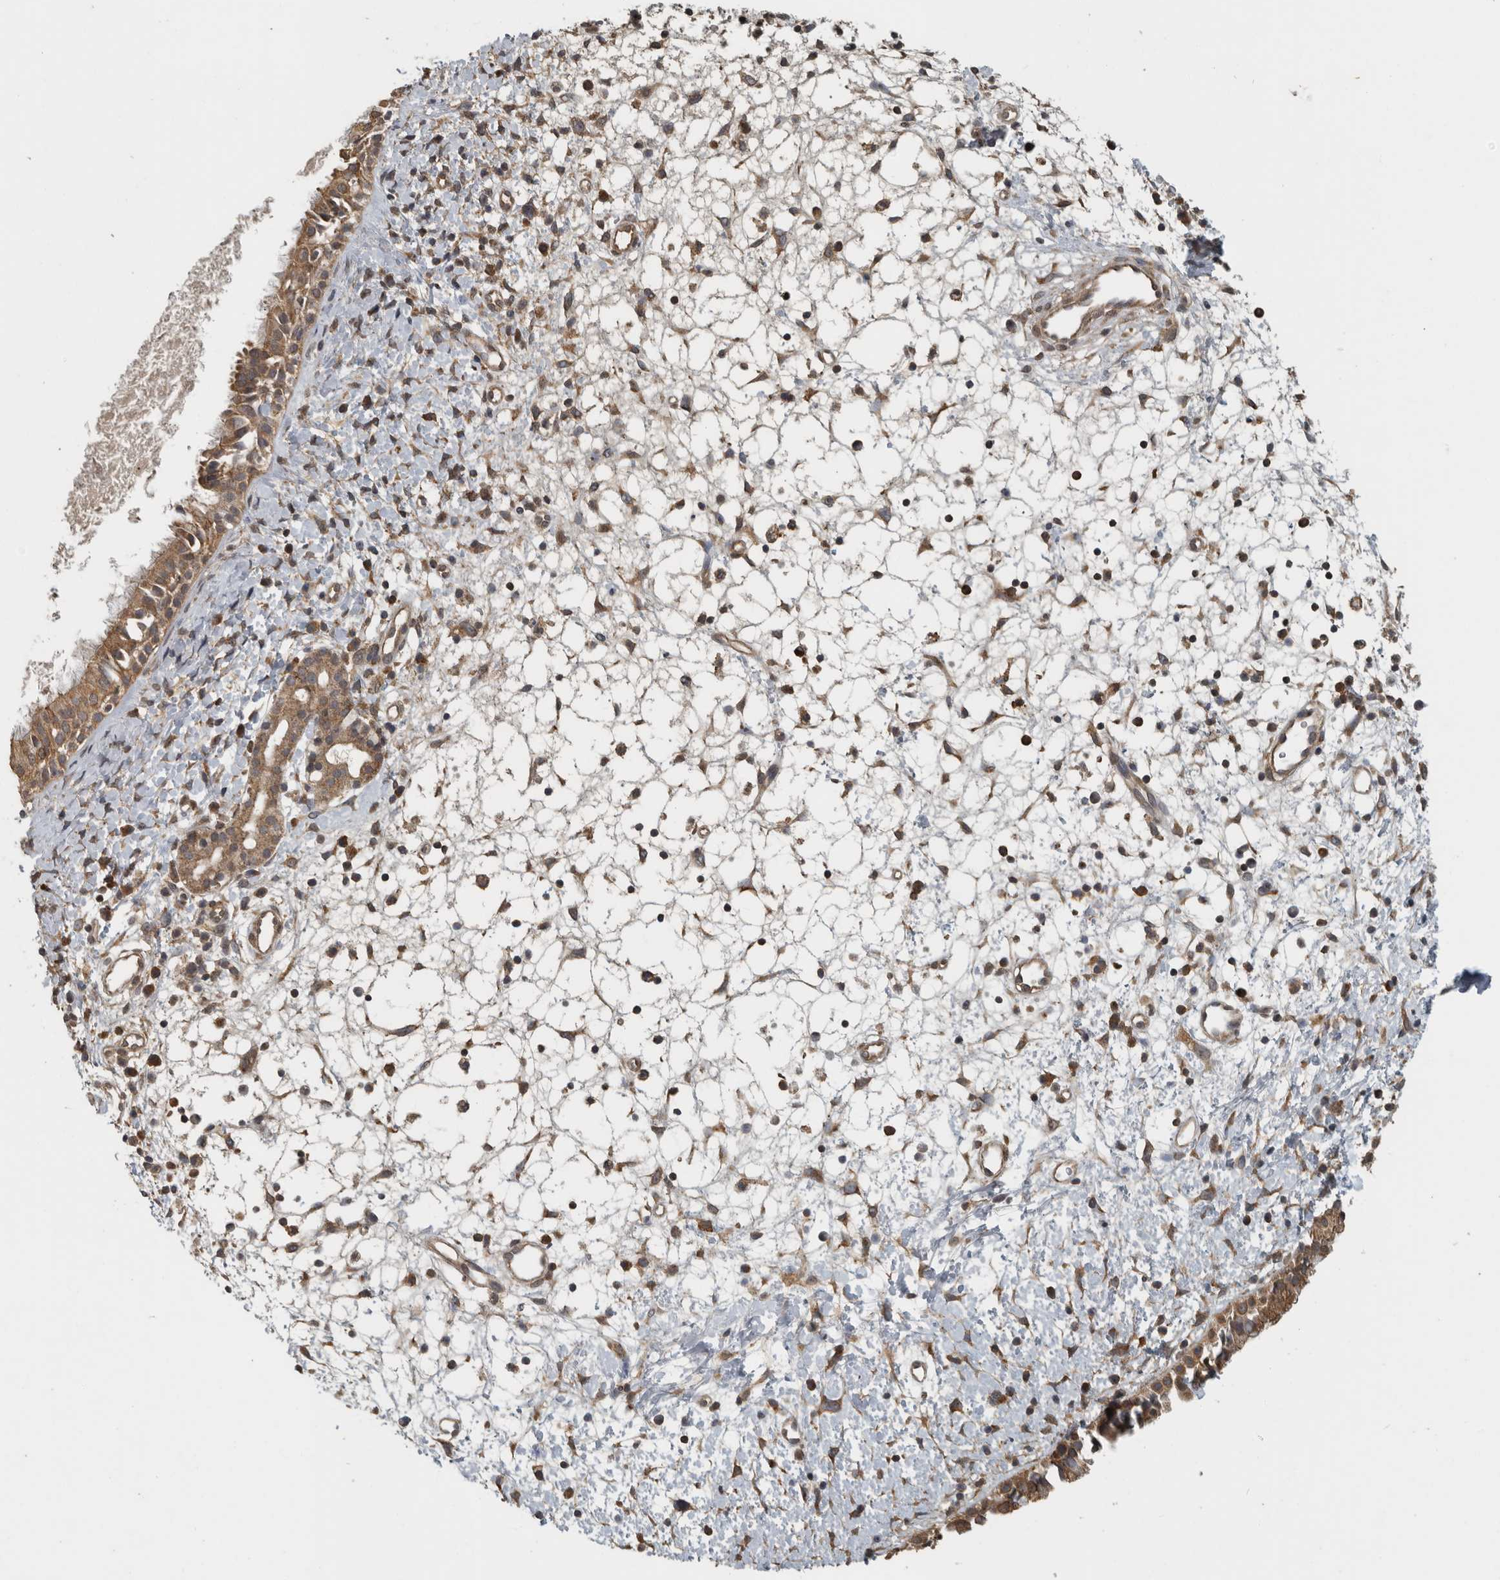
{"staining": {"intensity": "moderate", "quantity": ">75%", "location": "cytoplasmic/membranous"}, "tissue": "nasopharynx", "cell_type": "Respiratory epithelial cells", "image_type": "normal", "snomed": [{"axis": "morphology", "description": "Normal tissue, NOS"}, {"axis": "topography", "description": "Nasopharynx"}], "caption": "Immunohistochemical staining of benign nasopharynx reveals moderate cytoplasmic/membranous protein positivity in approximately >75% of respiratory epithelial cells.", "gene": "AFAP1", "patient": {"sex": "male", "age": 22}}